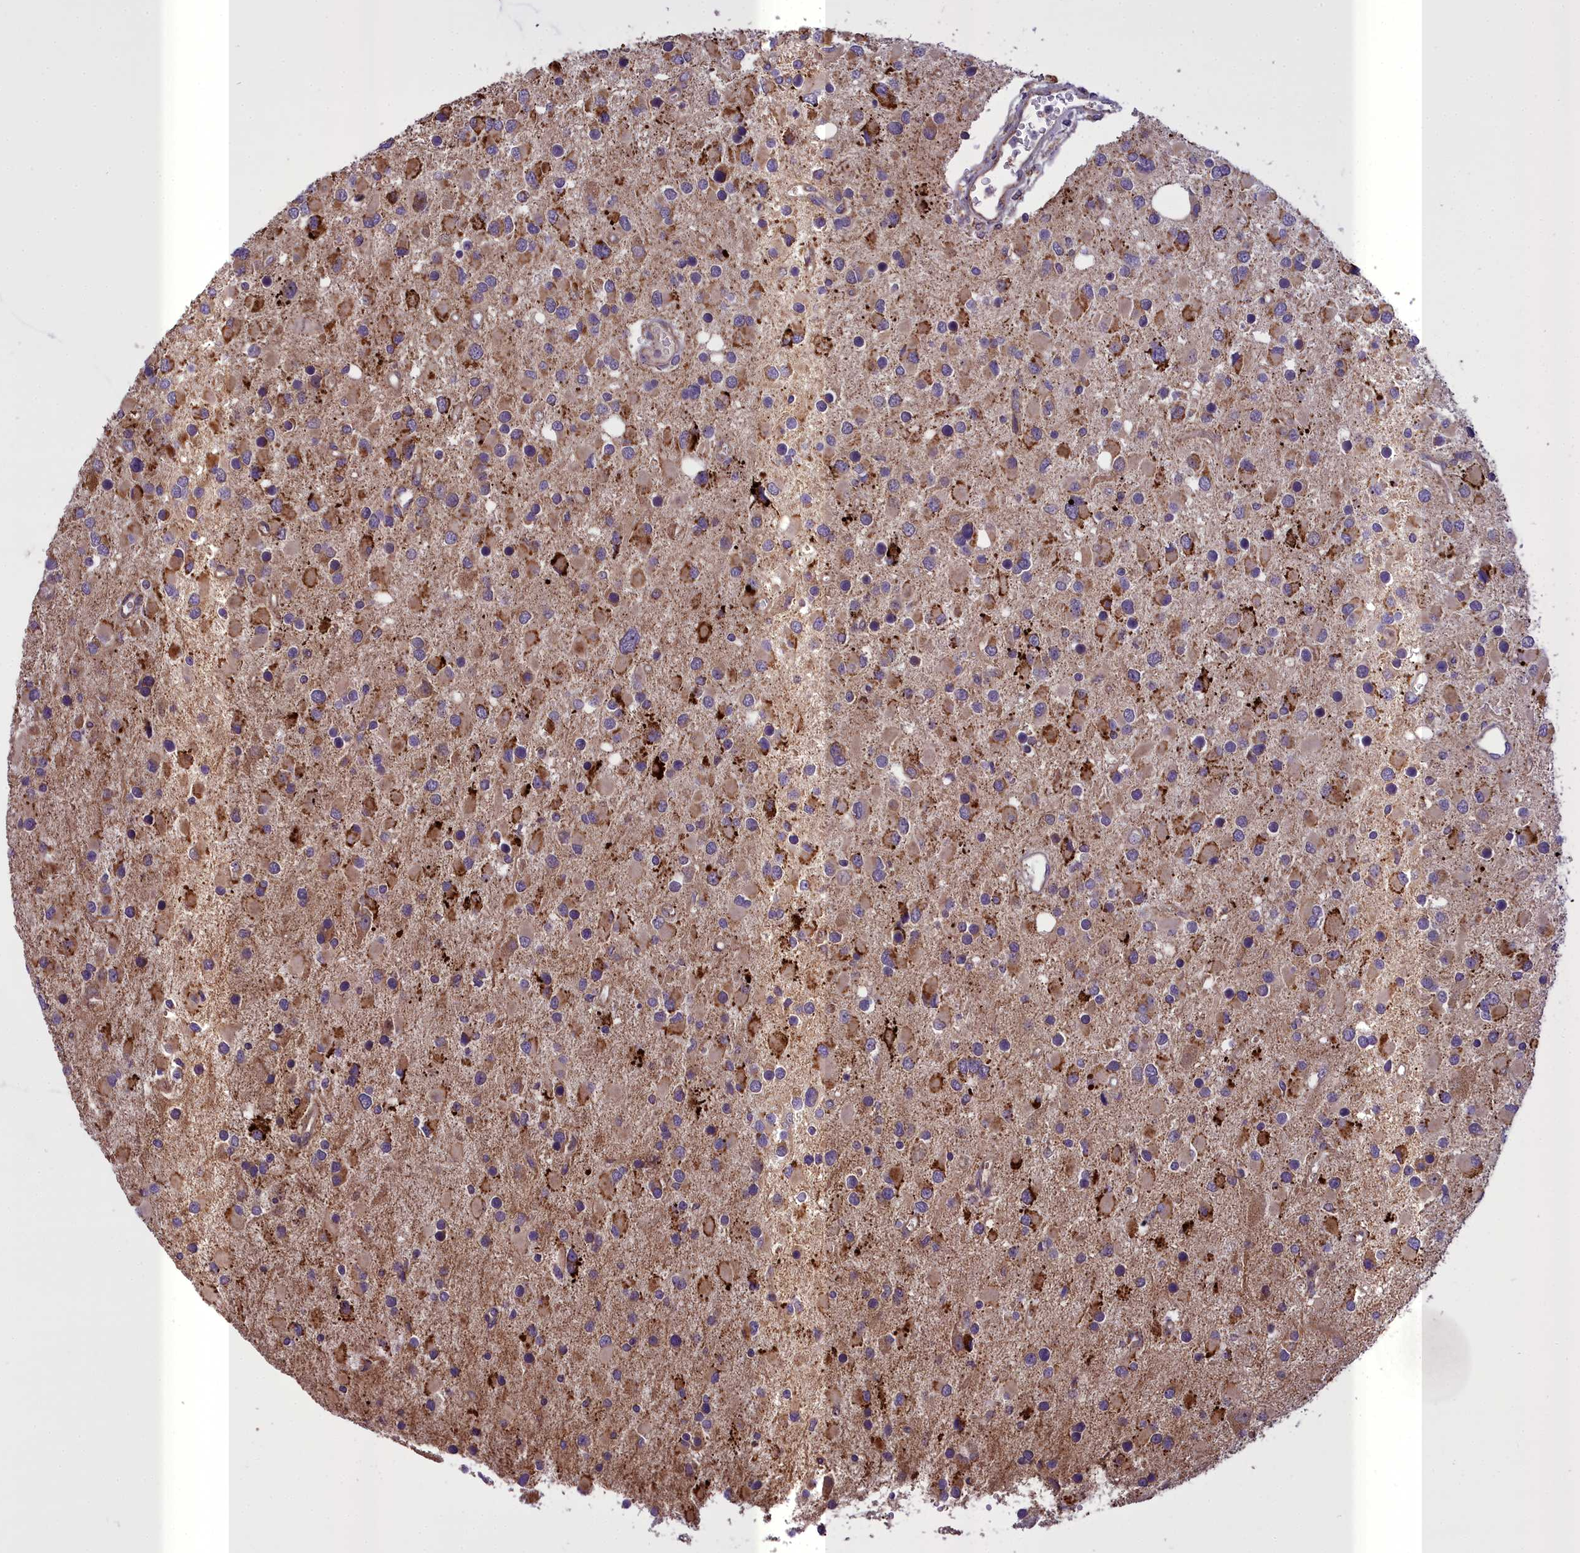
{"staining": {"intensity": "strong", "quantity": "25%-75%", "location": "cytoplasmic/membranous"}, "tissue": "glioma", "cell_type": "Tumor cells", "image_type": "cancer", "snomed": [{"axis": "morphology", "description": "Glioma, malignant, High grade"}, {"axis": "topography", "description": "Brain"}], "caption": "Glioma tissue reveals strong cytoplasmic/membranous expression in approximately 25%-75% of tumor cells The protein is stained brown, and the nuclei are stained in blue (DAB (3,3'-diaminobenzidine) IHC with brightfield microscopy, high magnification).", "gene": "TBC1D24", "patient": {"sex": "male", "age": 53}}